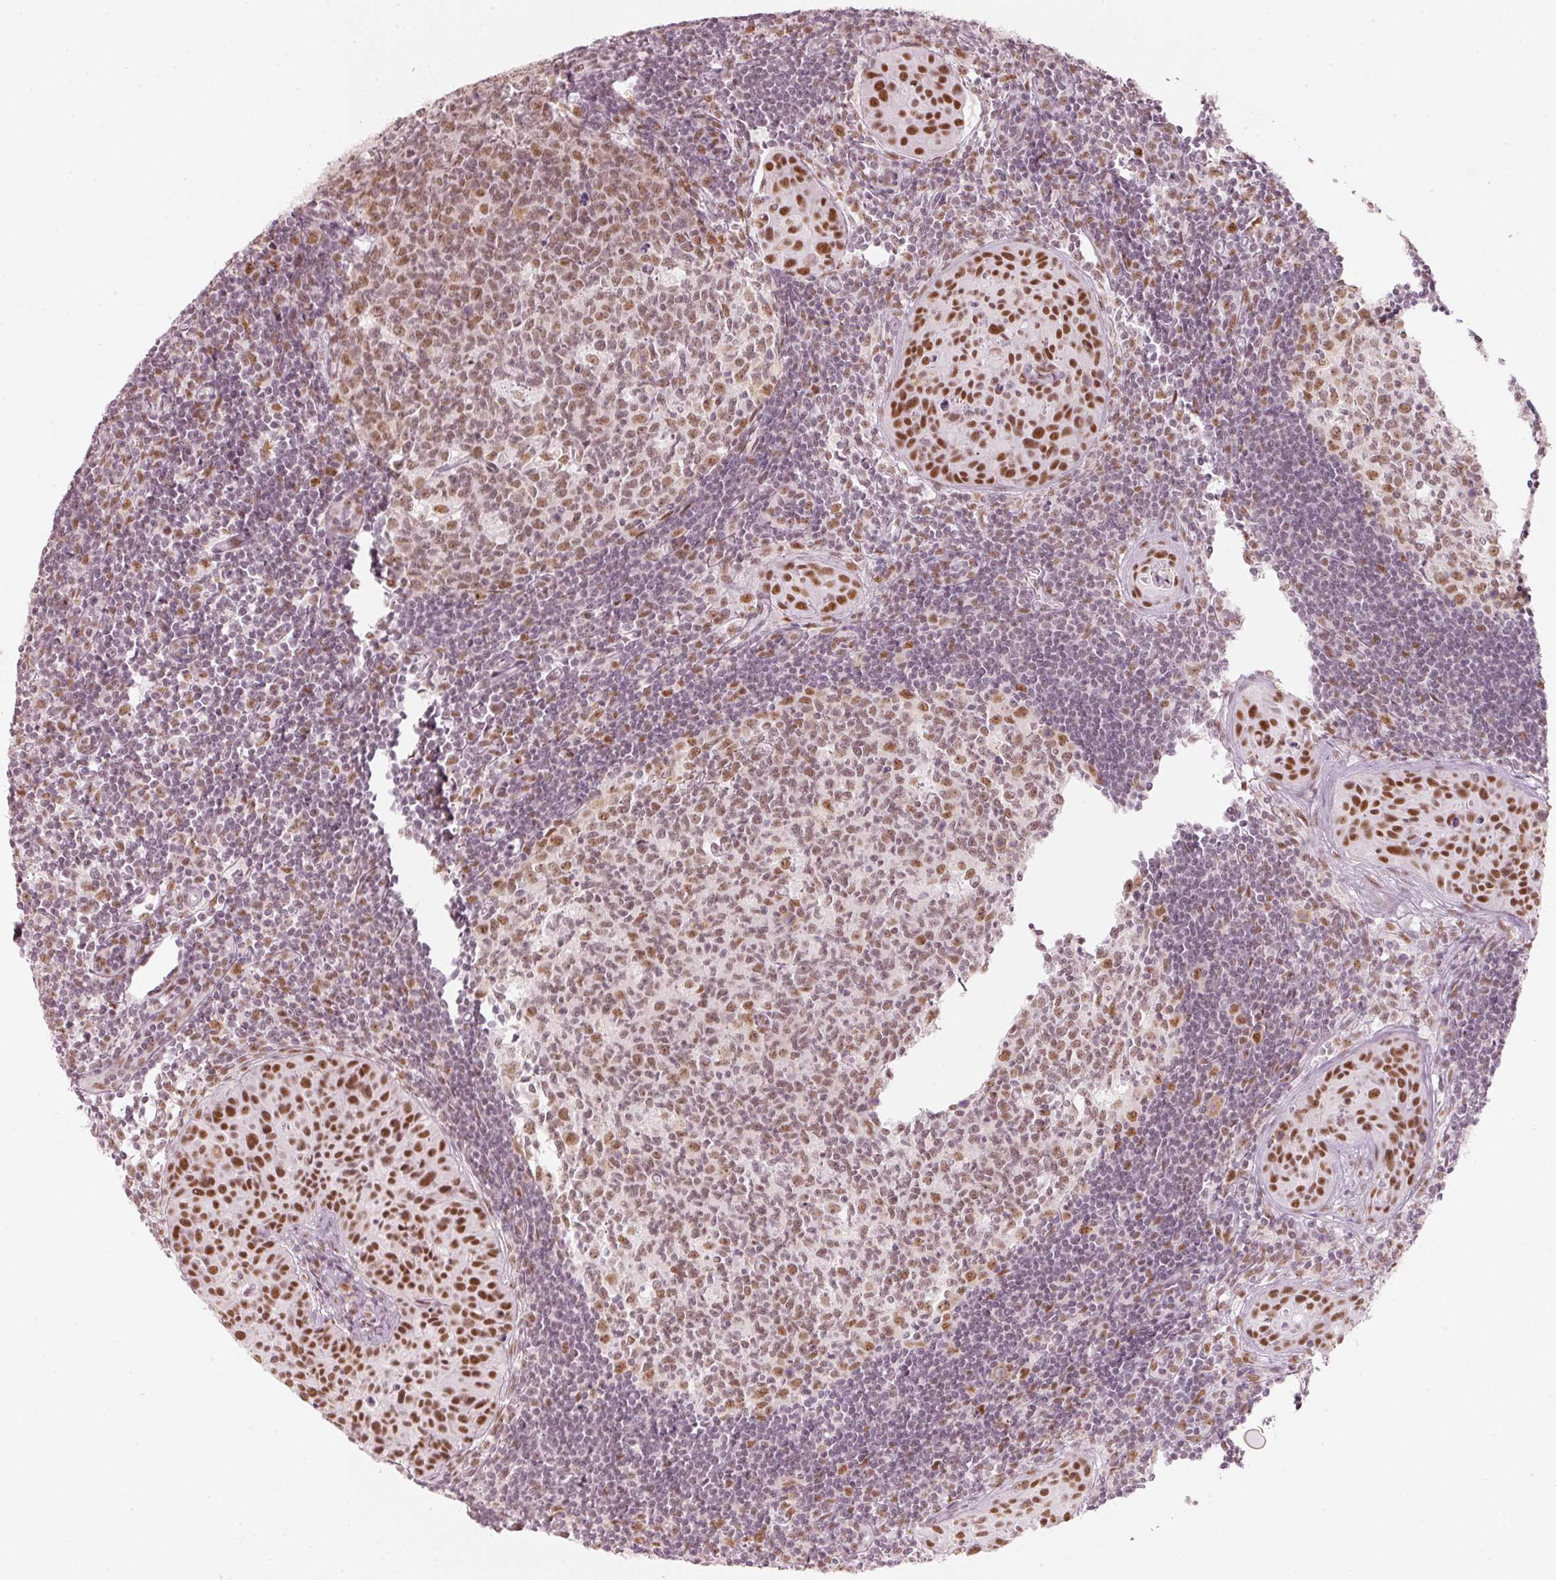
{"staining": {"intensity": "moderate", "quantity": "25%-75%", "location": "nuclear"}, "tissue": "lymph node", "cell_type": "Germinal center cells", "image_type": "normal", "snomed": [{"axis": "morphology", "description": "Normal tissue, NOS"}, {"axis": "topography", "description": "Lymph node"}], "caption": "Germinal center cells reveal medium levels of moderate nuclear staining in approximately 25%-75% of cells in benign human lymph node.", "gene": "PPP1R10", "patient": {"sex": "female", "age": 29}}